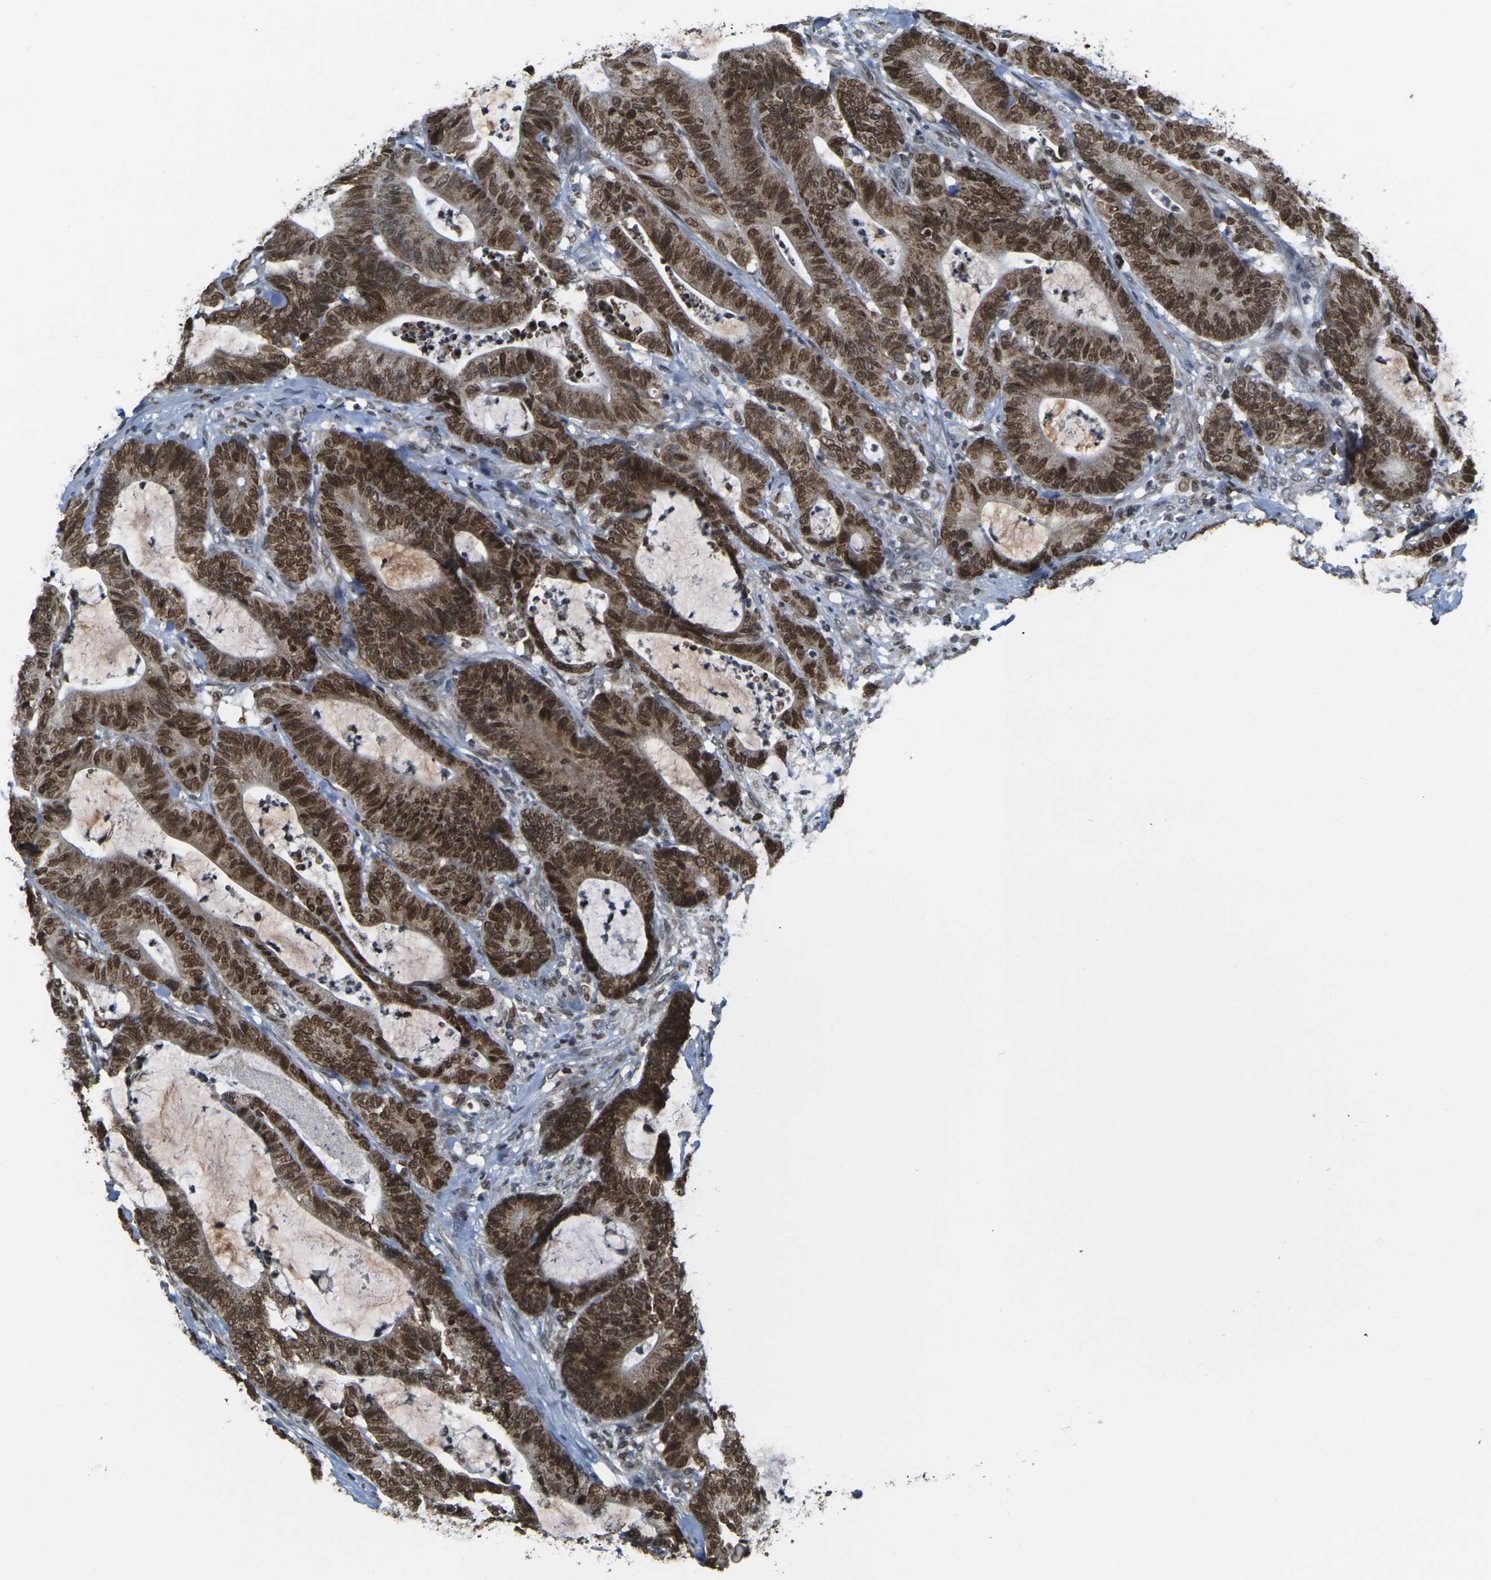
{"staining": {"intensity": "strong", "quantity": ">75%", "location": "cytoplasmic/membranous,nuclear"}, "tissue": "colorectal cancer", "cell_type": "Tumor cells", "image_type": "cancer", "snomed": [{"axis": "morphology", "description": "Adenocarcinoma, NOS"}, {"axis": "topography", "description": "Colon"}], "caption": "Colorectal cancer tissue shows strong cytoplasmic/membranous and nuclear expression in about >75% of tumor cells", "gene": "BRDT", "patient": {"sex": "female", "age": 84}}